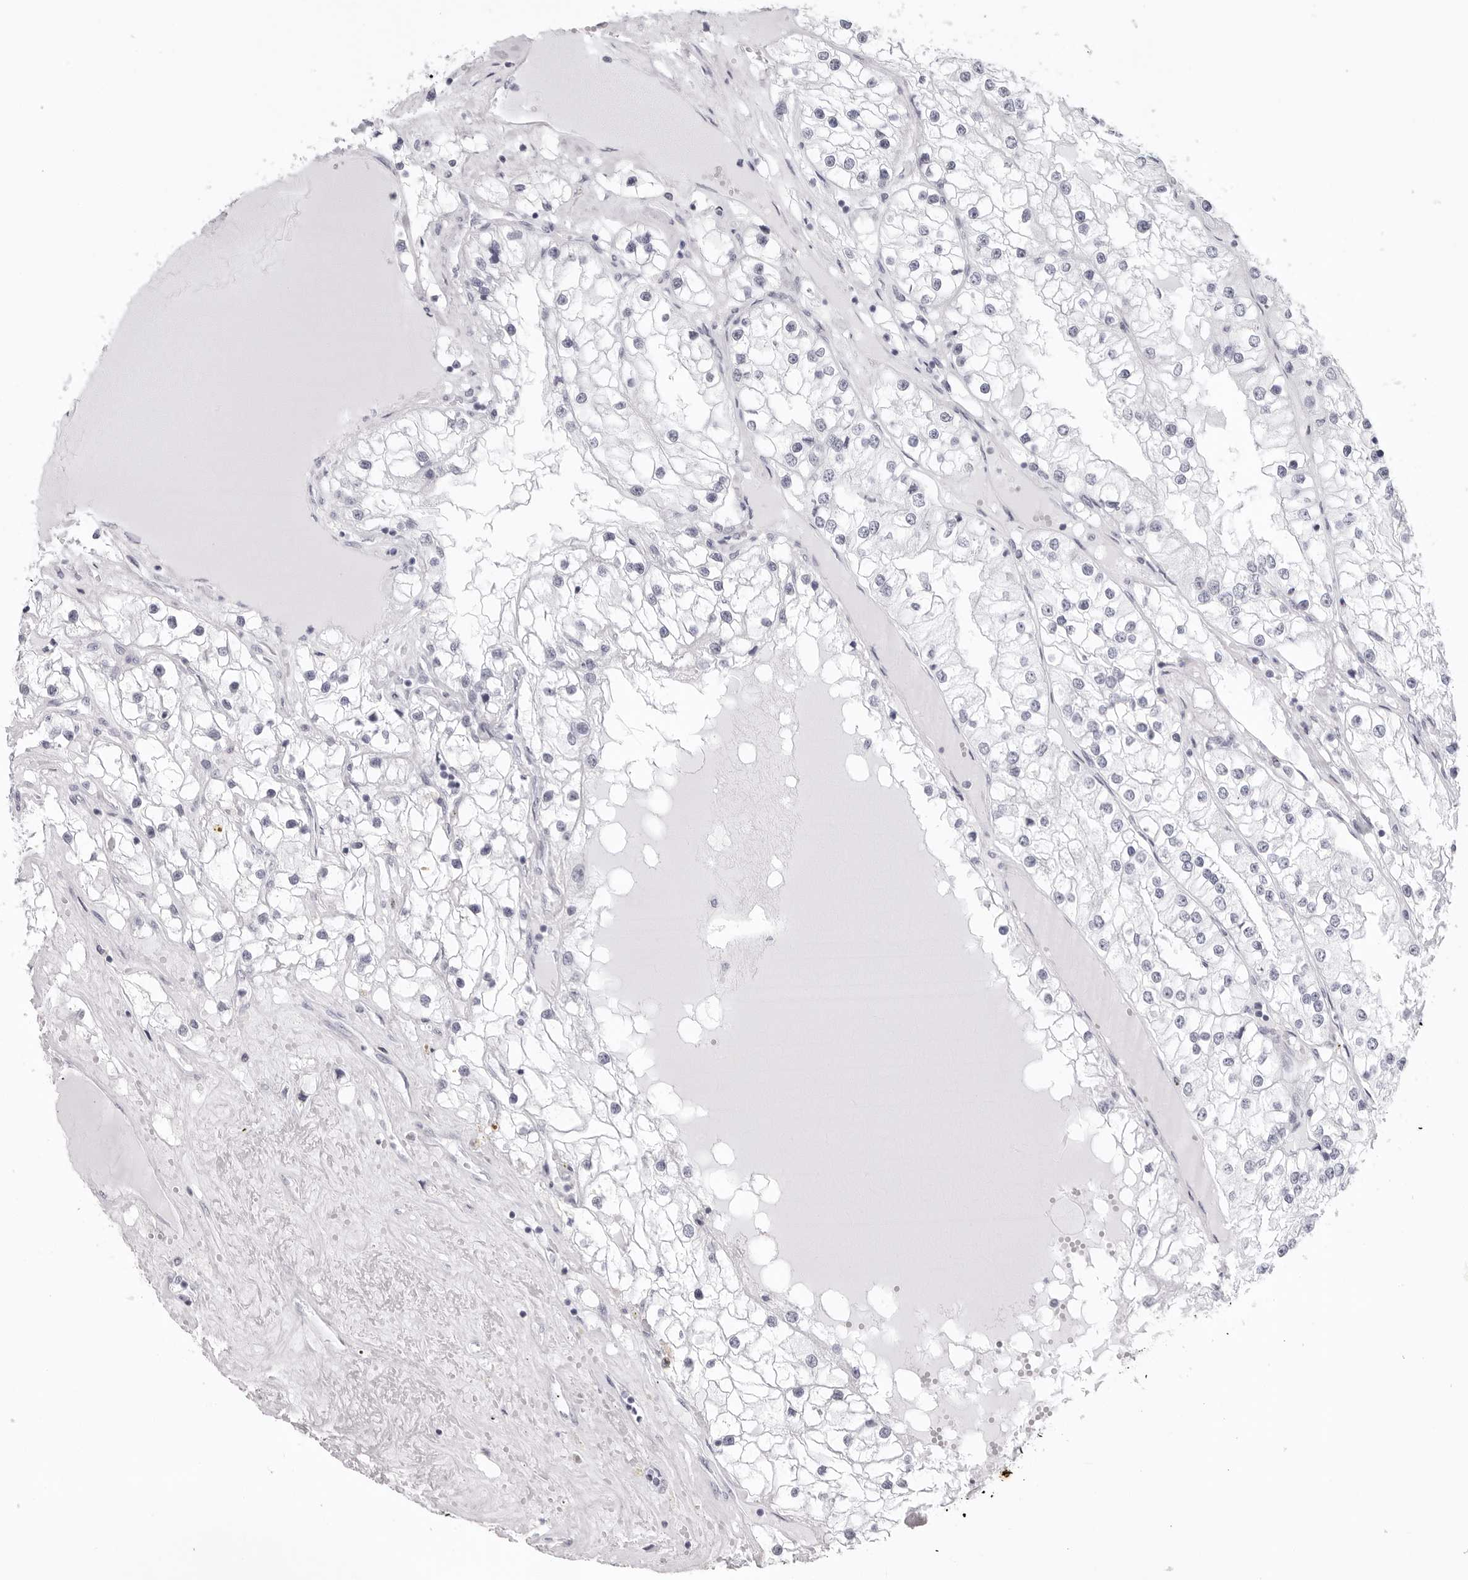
{"staining": {"intensity": "negative", "quantity": "none", "location": "none"}, "tissue": "renal cancer", "cell_type": "Tumor cells", "image_type": "cancer", "snomed": [{"axis": "morphology", "description": "Adenocarcinoma, NOS"}, {"axis": "topography", "description": "Kidney"}], "caption": "Immunohistochemistry (IHC) of renal adenocarcinoma displays no expression in tumor cells.", "gene": "KLK9", "patient": {"sex": "male", "age": 68}}